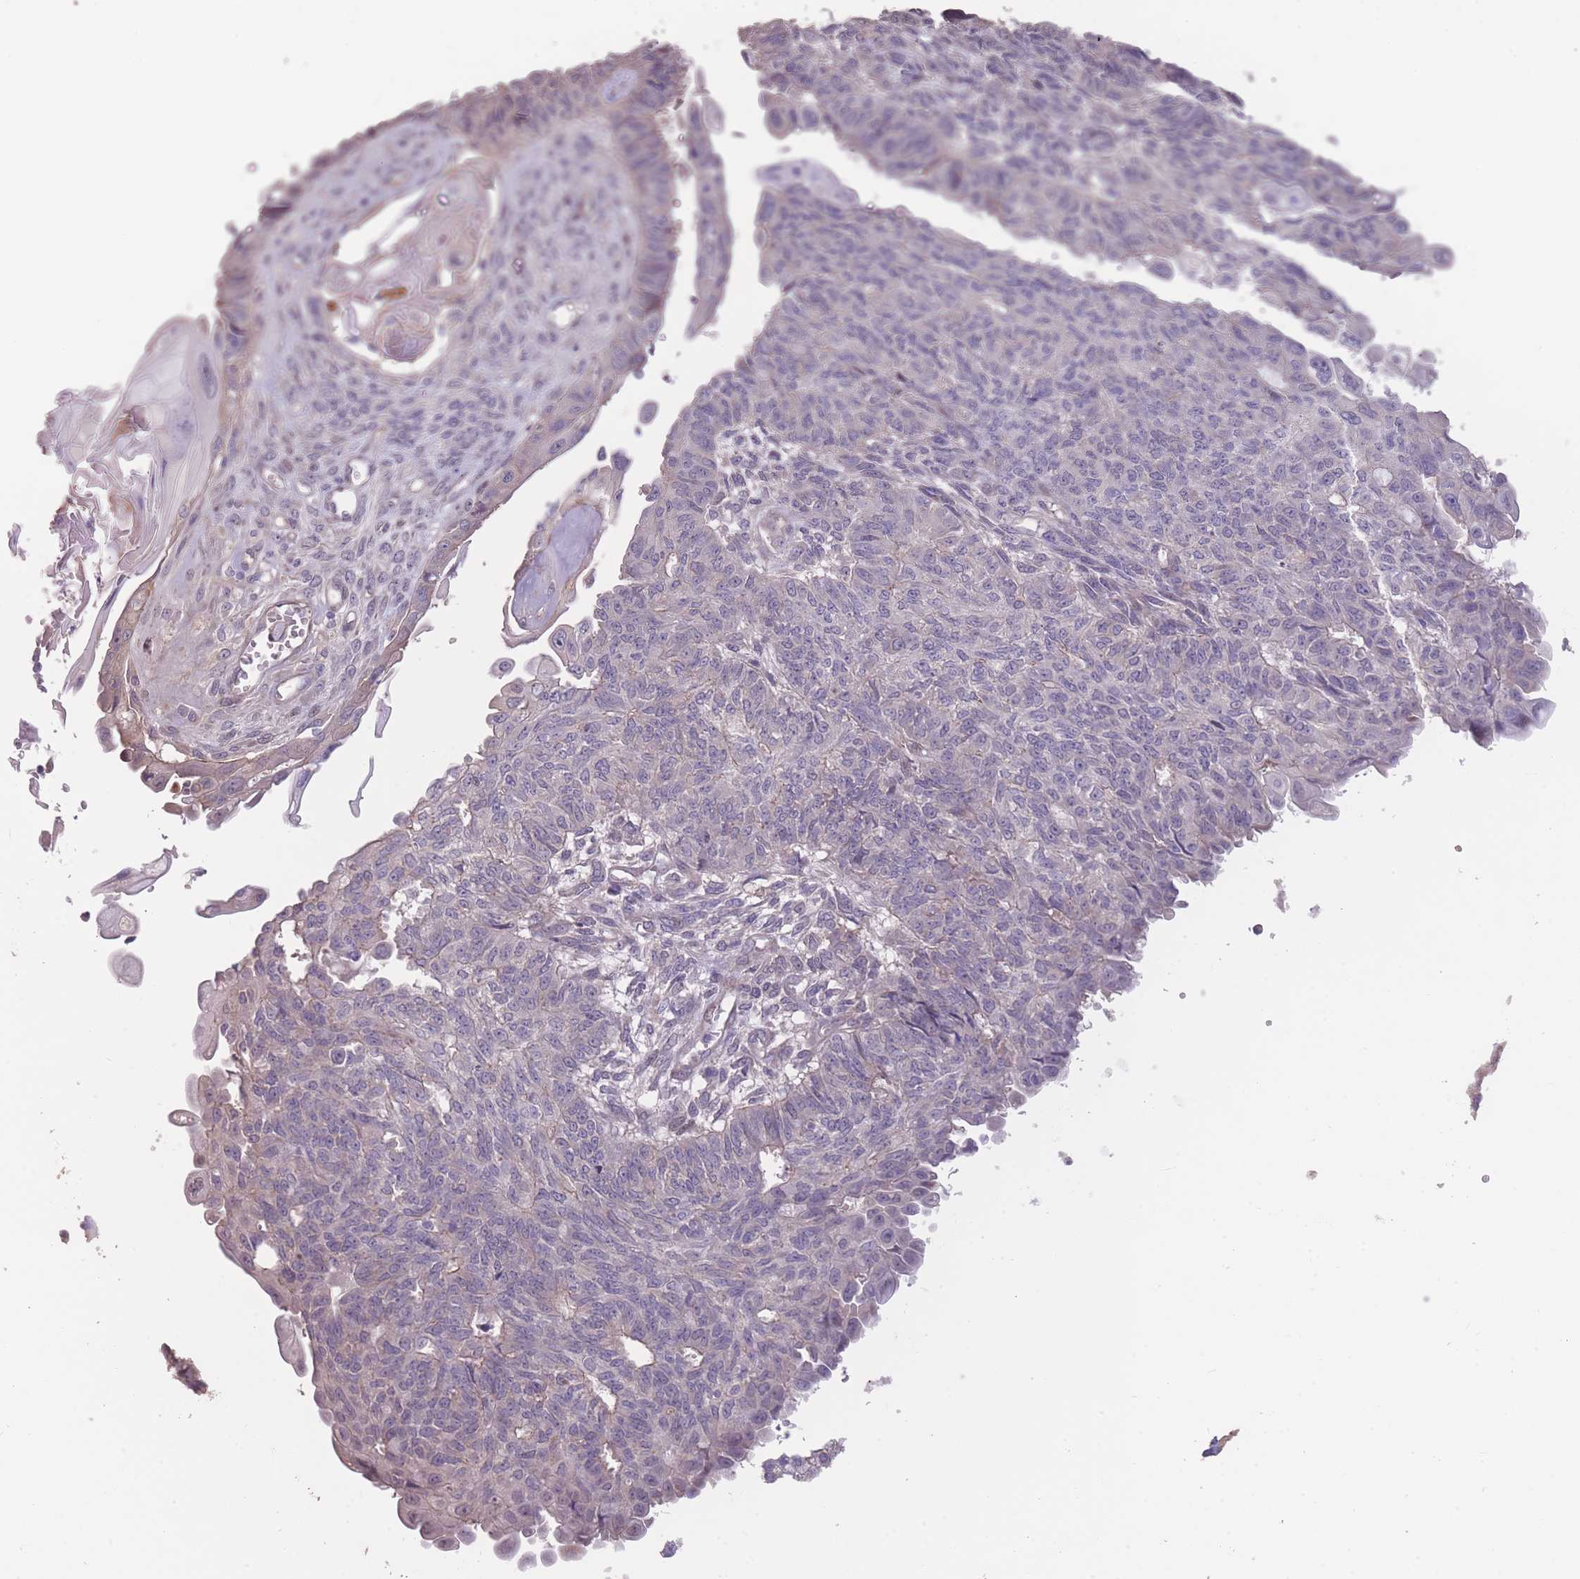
{"staining": {"intensity": "negative", "quantity": "none", "location": "none"}, "tissue": "endometrial cancer", "cell_type": "Tumor cells", "image_type": "cancer", "snomed": [{"axis": "morphology", "description": "Adenocarcinoma, NOS"}, {"axis": "topography", "description": "Endometrium"}], "caption": "This is an immunohistochemistry (IHC) photomicrograph of human endometrial adenocarcinoma. There is no expression in tumor cells.", "gene": "RSPH10B", "patient": {"sex": "female", "age": 32}}